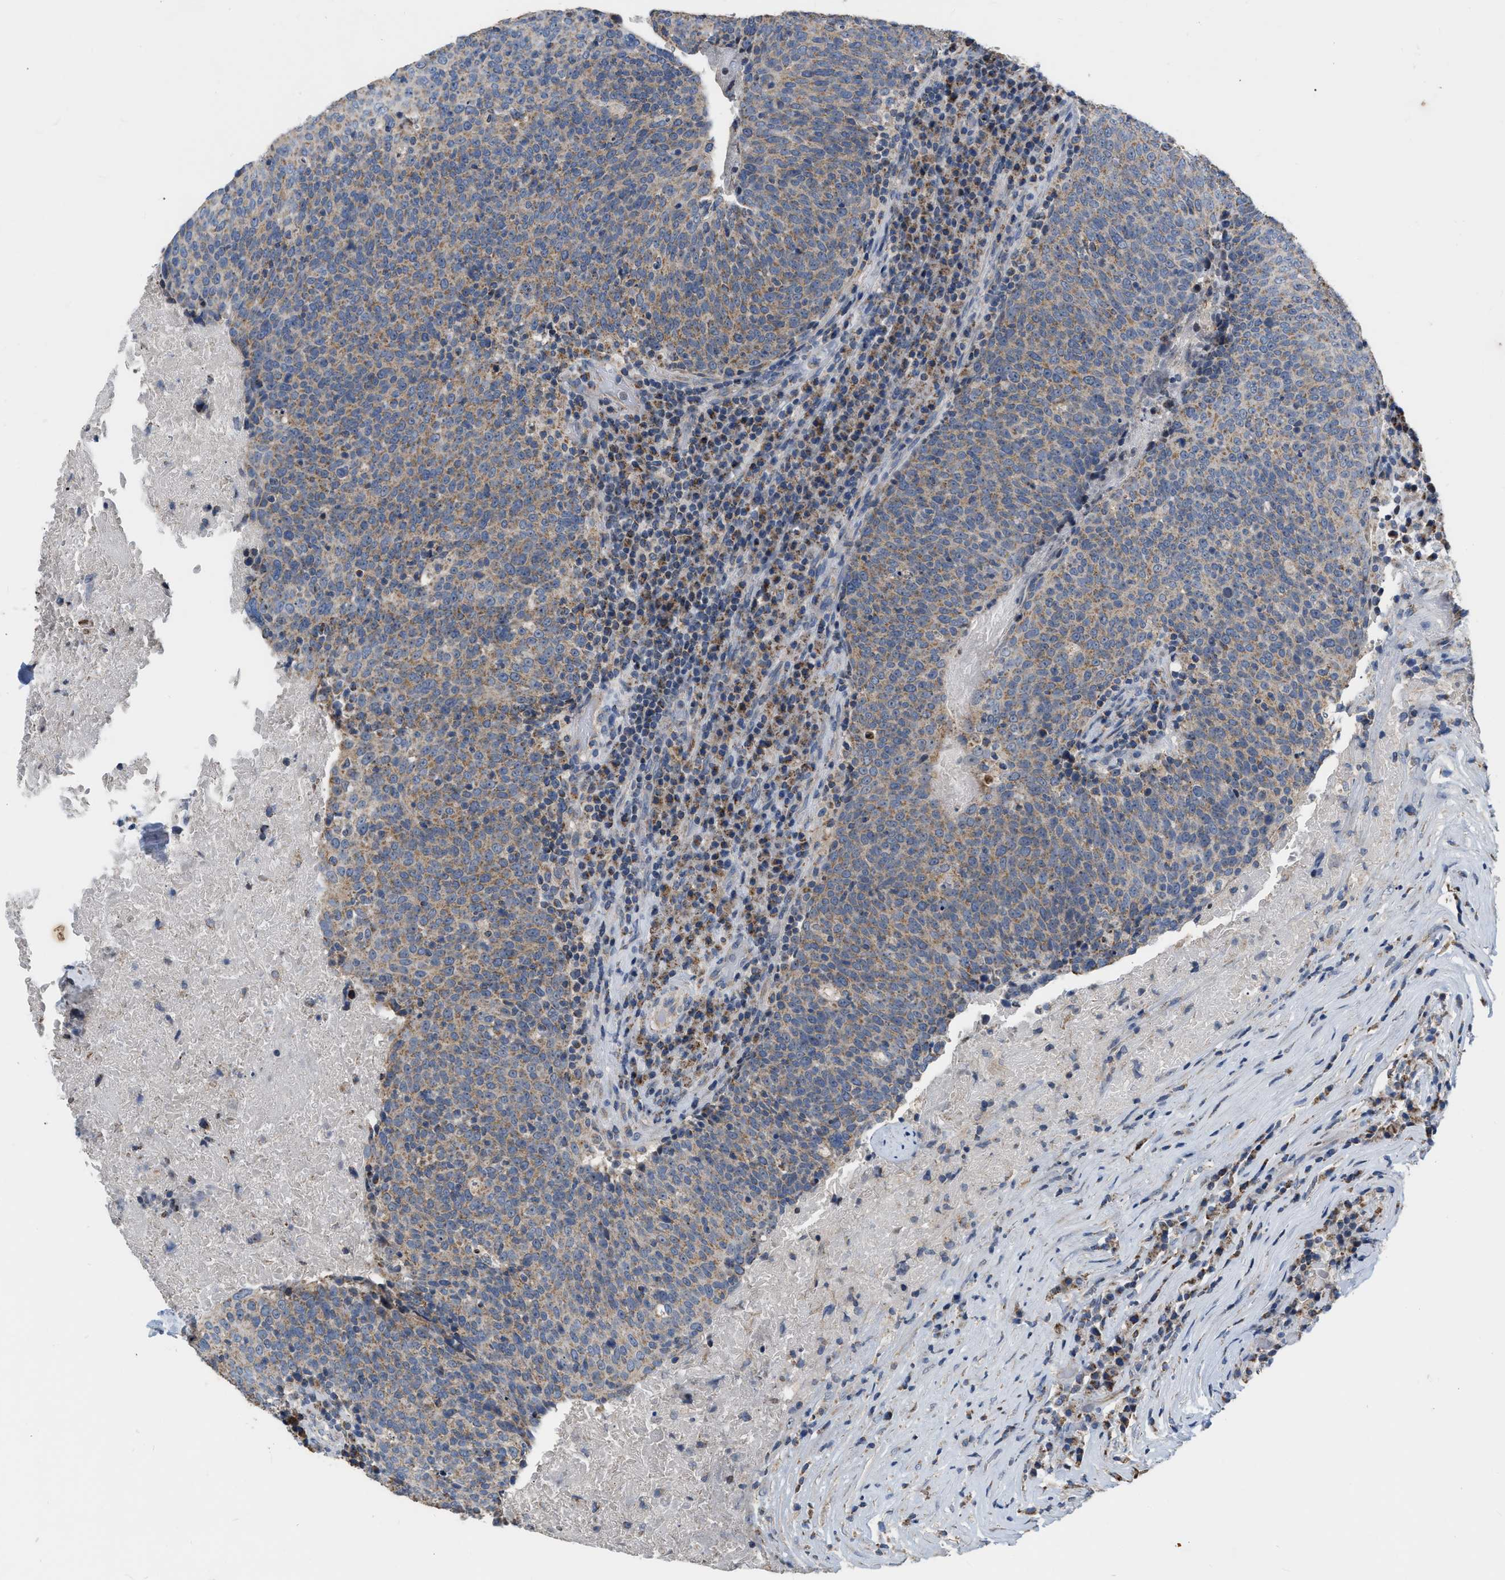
{"staining": {"intensity": "weak", "quantity": ">75%", "location": "cytoplasmic/membranous"}, "tissue": "head and neck cancer", "cell_type": "Tumor cells", "image_type": "cancer", "snomed": [{"axis": "morphology", "description": "Squamous cell carcinoma, NOS"}, {"axis": "morphology", "description": "Squamous cell carcinoma, metastatic, NOS"}, {"axis": "topography", "description": "Lymph node"}, {"axis": "topography", "description": "Head-Neck"}], "caption": "Weak cytoplasmic/membranous protein staining is seen in approximately >75% of tumor cells in metastatic squamous cell carcinoma (head and neck). (brown staining indicates protein expression, while blue staining denotes nuclei).", "gene": "DDX56", "patient": {"sex": "male", "age": 62}}